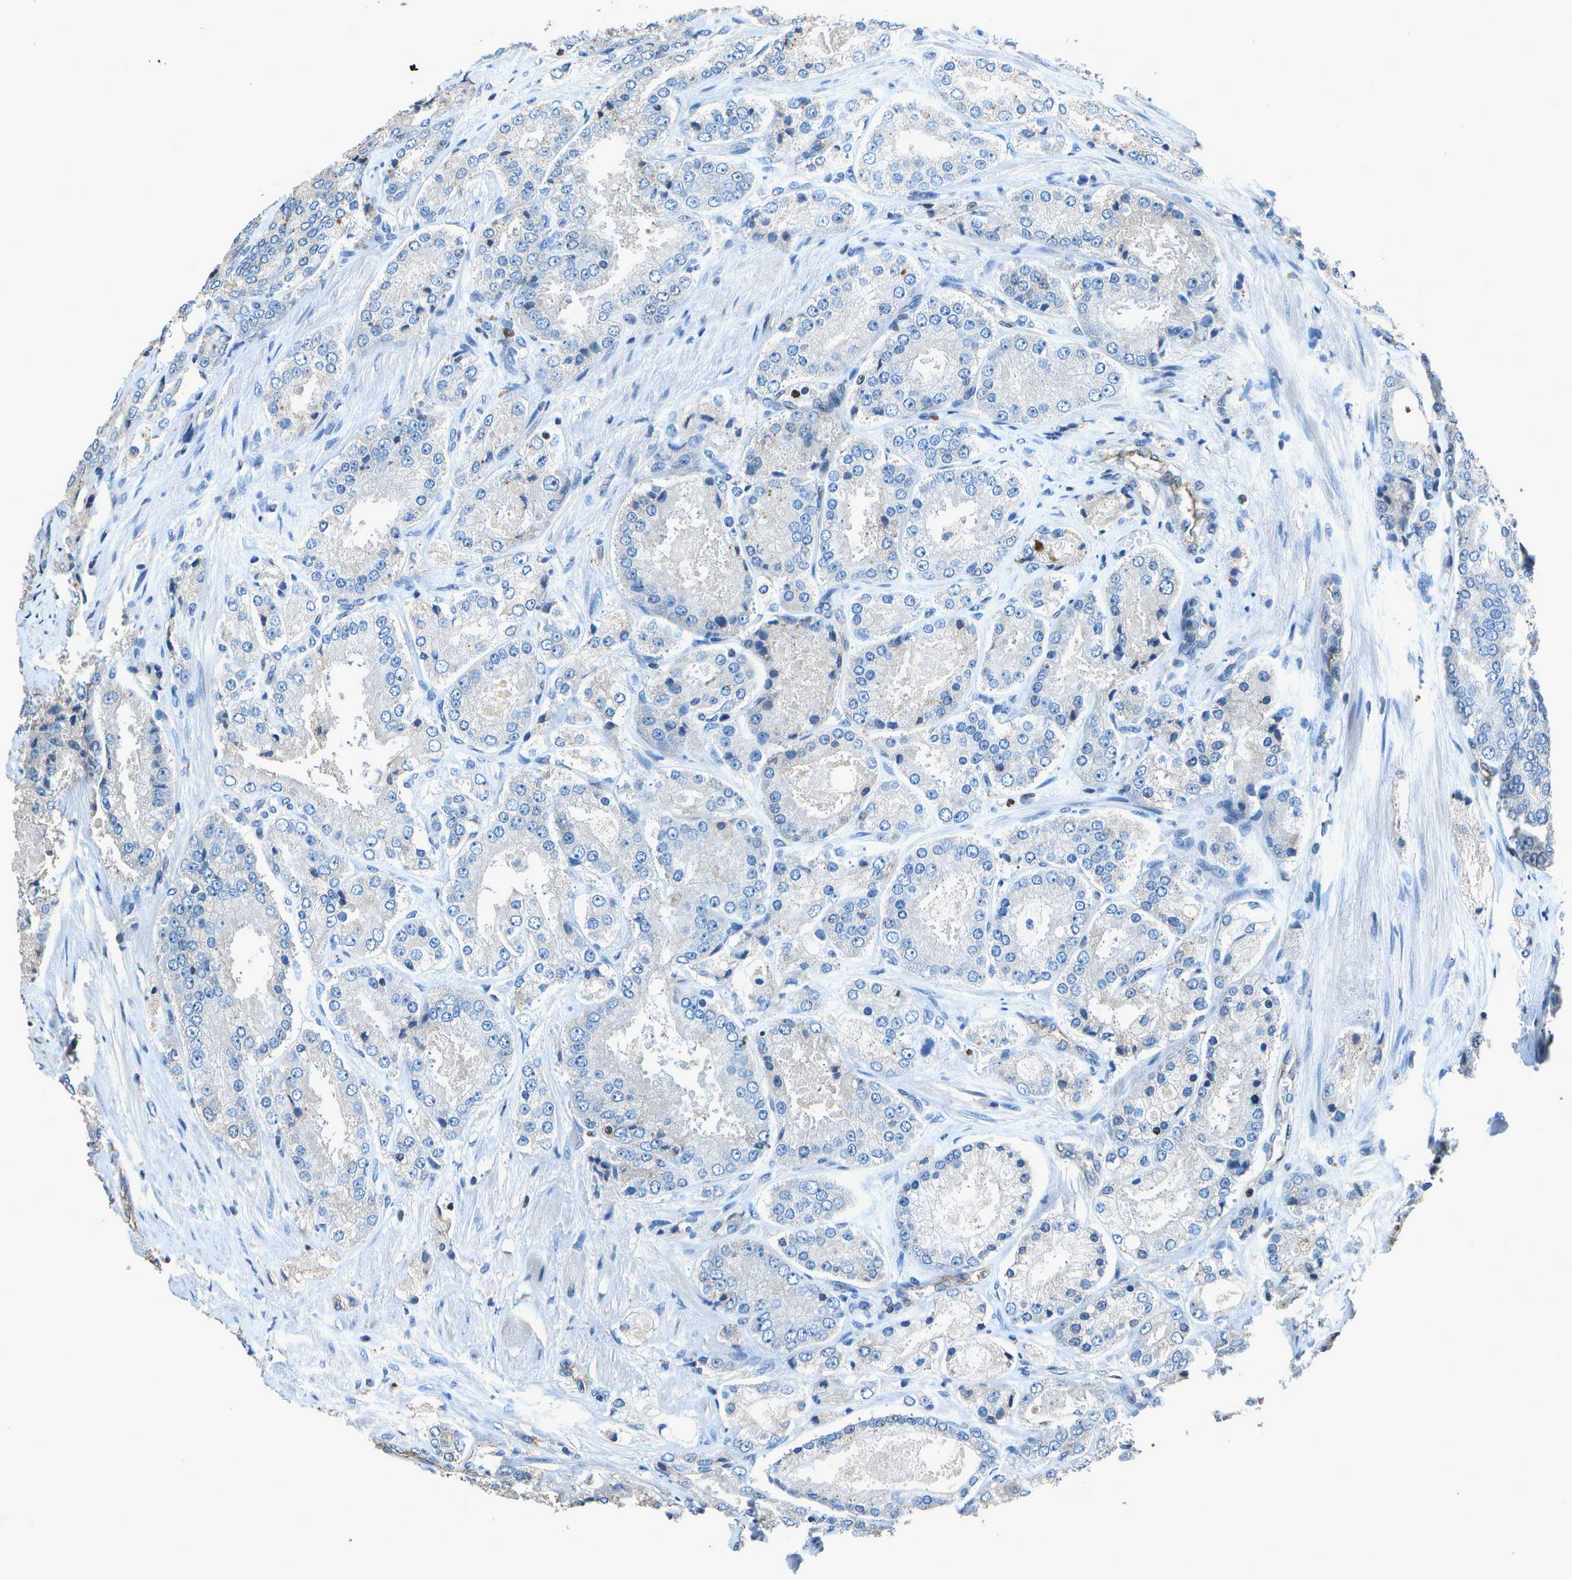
{"staining": {"intensity": "negative", "quantity": "none", "location": "none"}, "tissue": "prostate cancer", "cell_type": "Tumor cells", "image_type": "cancer", "snomed": [{"axis": "morphology", "description": "Adenocarcinoma, High grade"}, {"axis": "topography", "description": "Prostate"}], "caption": "Prostate high-grade adenocarcinoma was stained to show a protein in brown. There is no significant positivity in tumor cells. Brightfield microscopy of IHC stained with DAB (brown) and hematoxylin (blue), captured at high magnification.", "gene": "PDLIM1", "patient": {"sex": "male", "age": 65}}